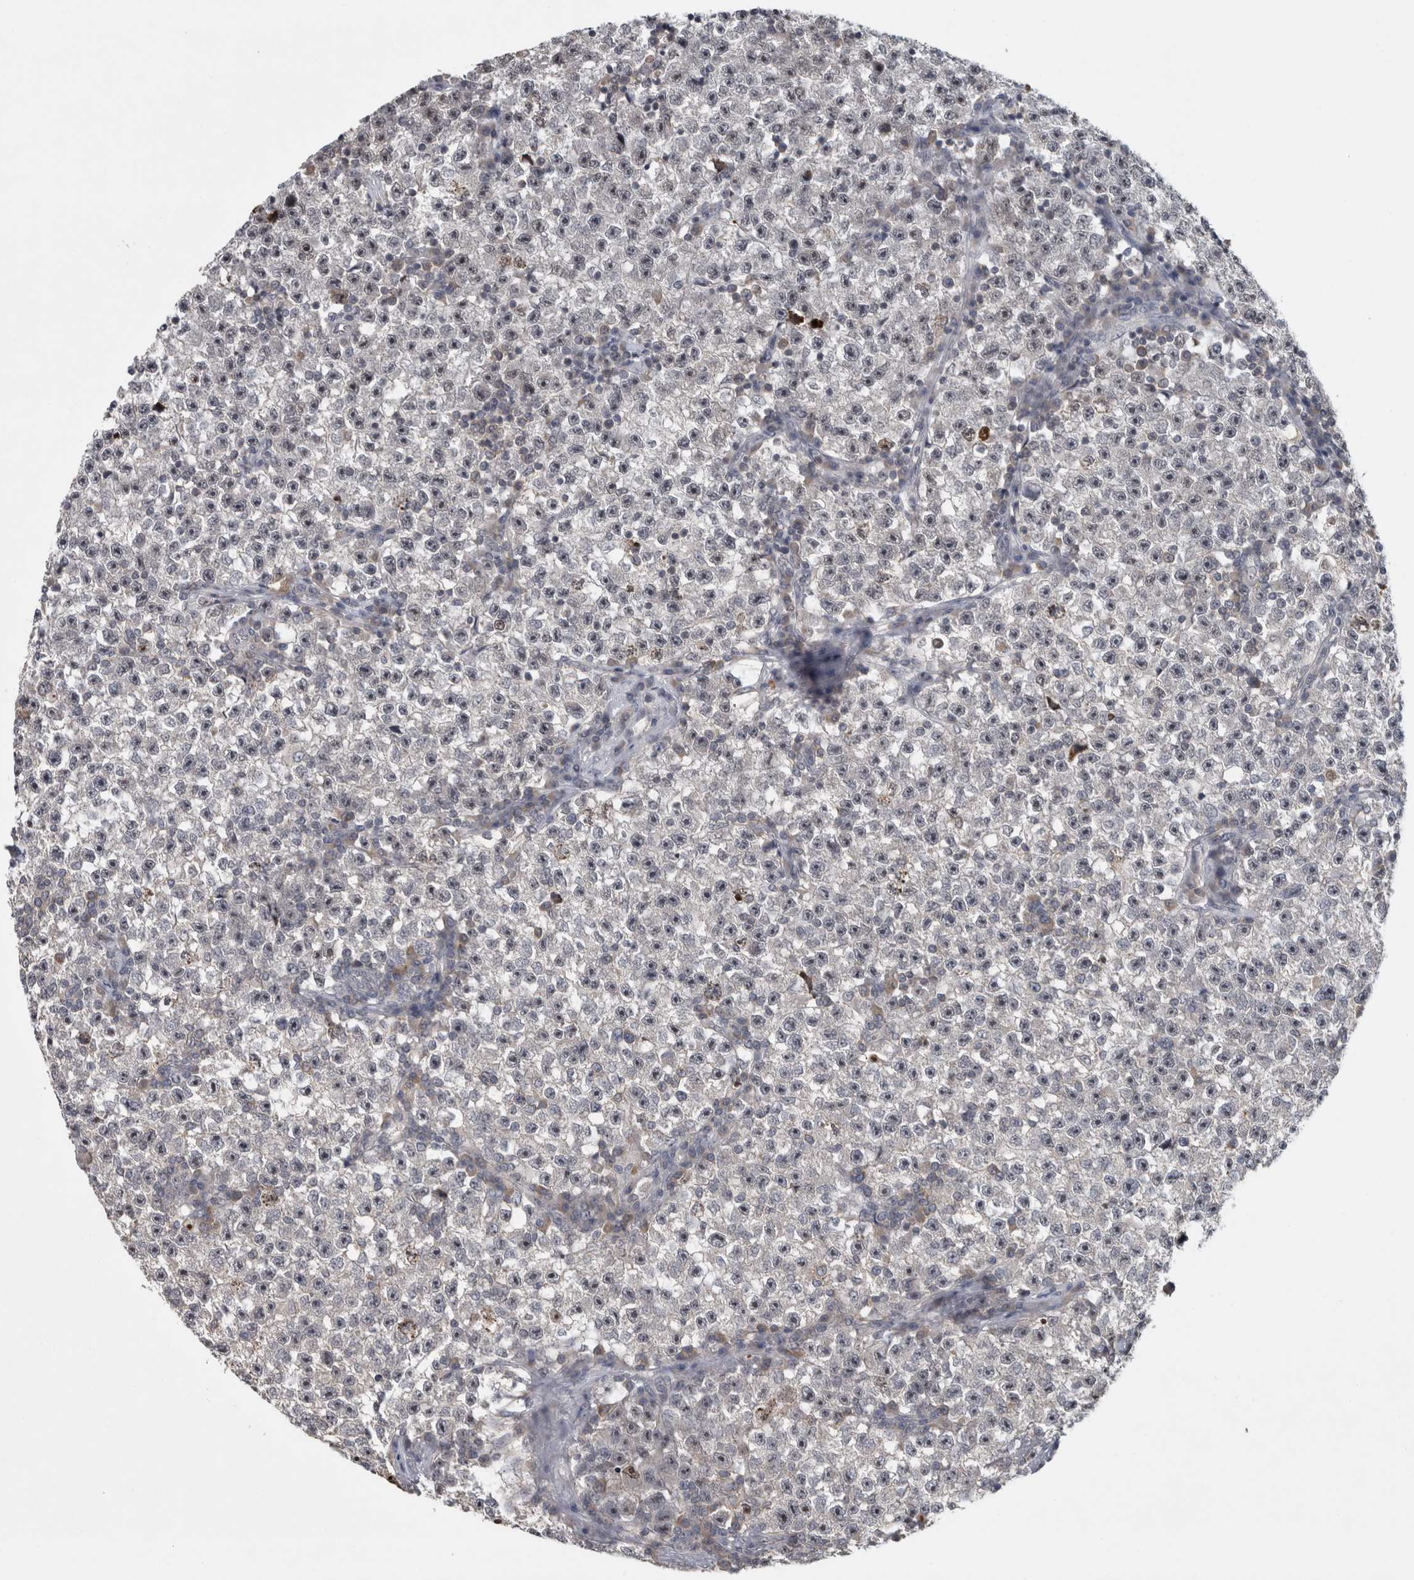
{"staining": {"intensity": "negative", "quantity": "none", "location": "none"}, "tissue": "testis cancer", "cell_type": "Tumor cells", "image_type": "cancer", "snomed": [{"axis": "morphology", "description": "Seminoma, NOS"}, {"axis": "topography", "description": "Testis"}], "caption": "Tumor cells show no significant positivity in testis seminoma.", "gene": "RBM28", "patient": {"sex": "male", "age": 22}}